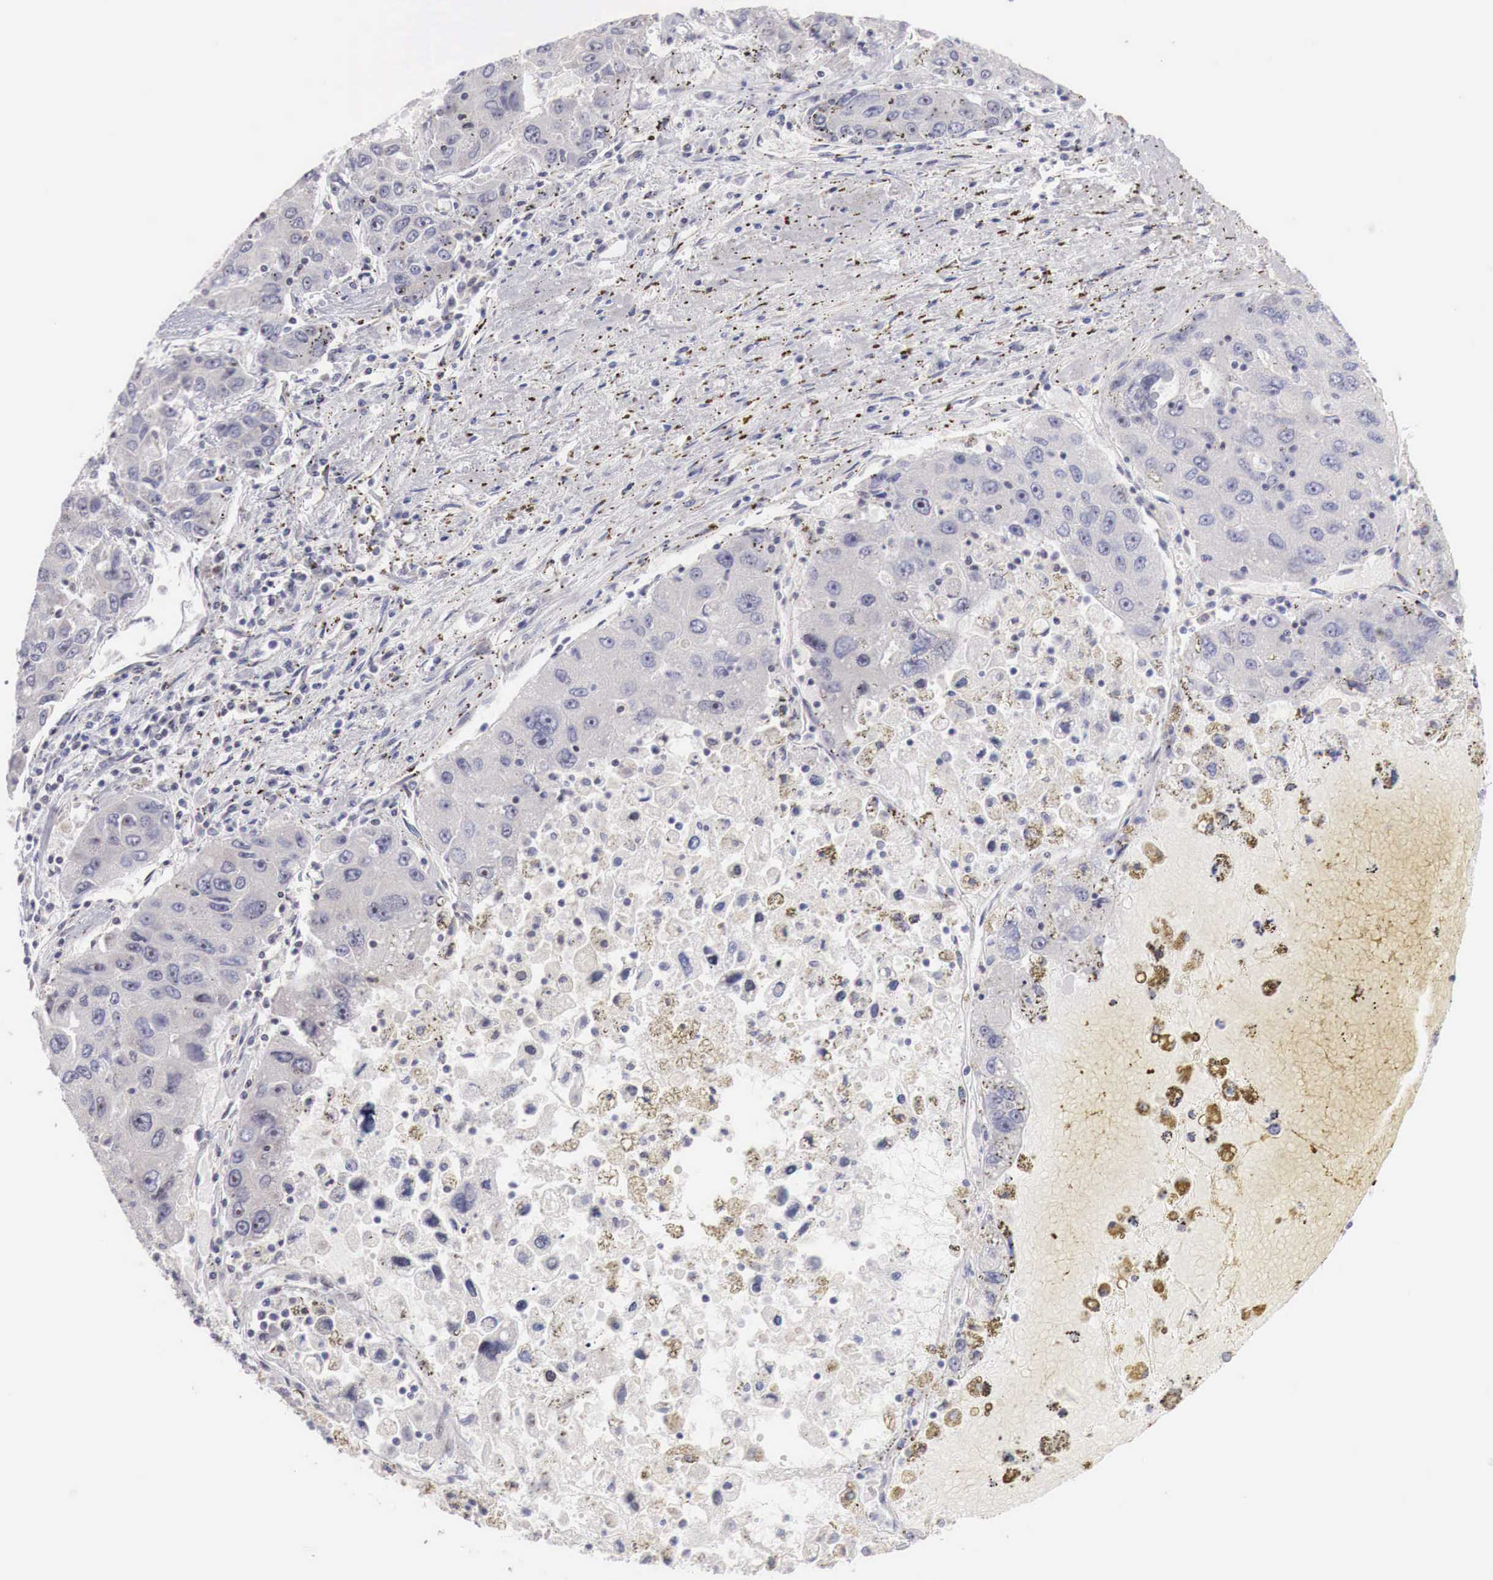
{"staining": {"intensity": "negative", "quantity": "none", "location": "none"}, "tissue": "liver cancer", "cell_type": "Tumor cells", "image_type": "cancer", "snomed": [{"axis": "morphology", "description": "Carcinoma, Hepatocellular, NOS"}, {"axis": "topography", "description": "Liver"}], "caption": "This is a micrograph of IHC staining of liver cancer, which shows no positivity in tumor cells.", "gene": "CLCN5", "patient": {"sex": "male", "age": 49}}